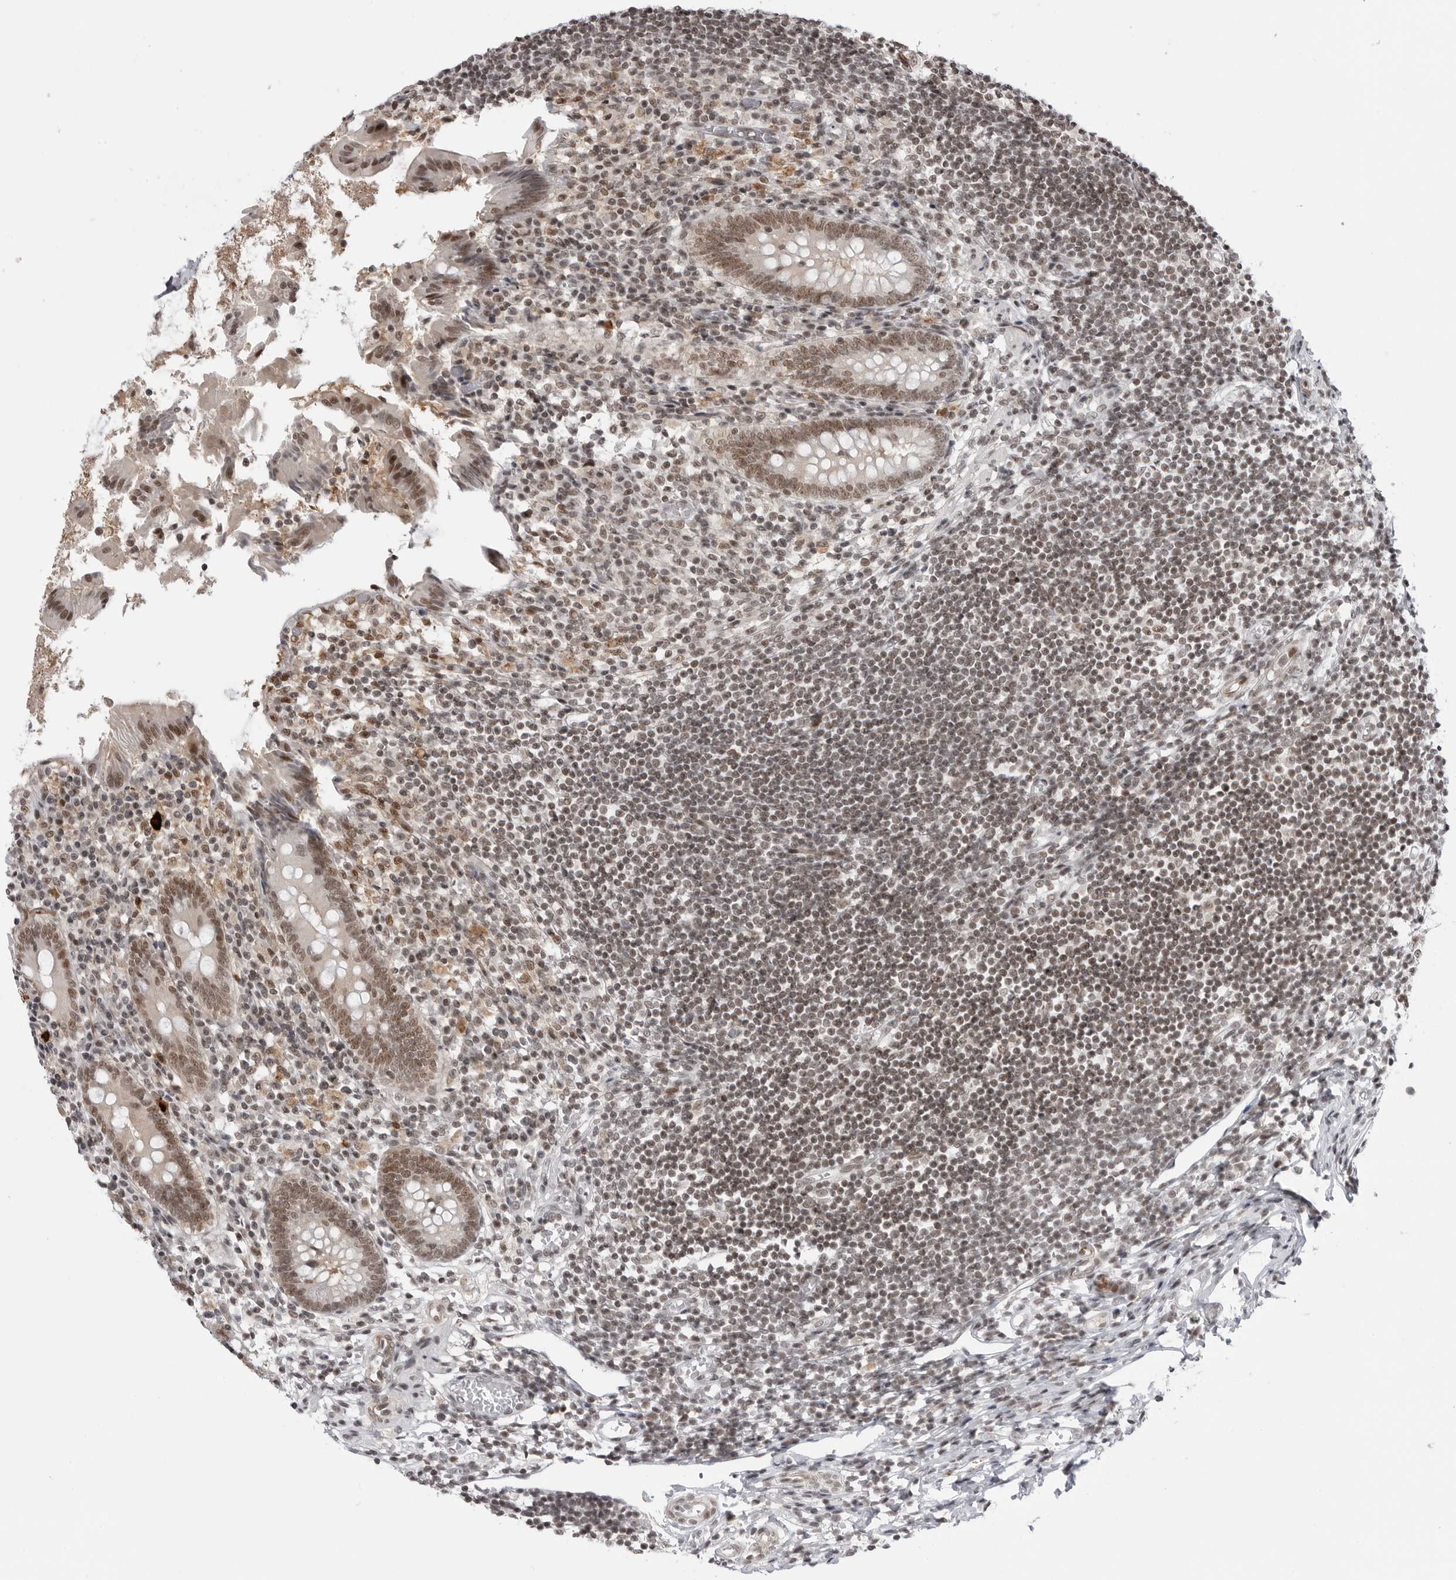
{"staining": {"intensity": "moderate", "quantity": ">75%", "location": "nuclear"}, "tissue": "appendix", "cell_type": "Glandular cells", "image_type": "normal", "snomed": [{"axis": "morphology", "description": "Normal tissue, NOS"}, {"axis": "topography", "description": "Appendix"}], "caption": "Protein expression analysis of unremarkable appendix displays moderate nuclear positivity in approximately >75% of glandular cells. (DAB IHC, brown staining for protein, blue staining for nuclei).", "gene": "TRIM66", "patient": {"sex": "female", "age": 17}}